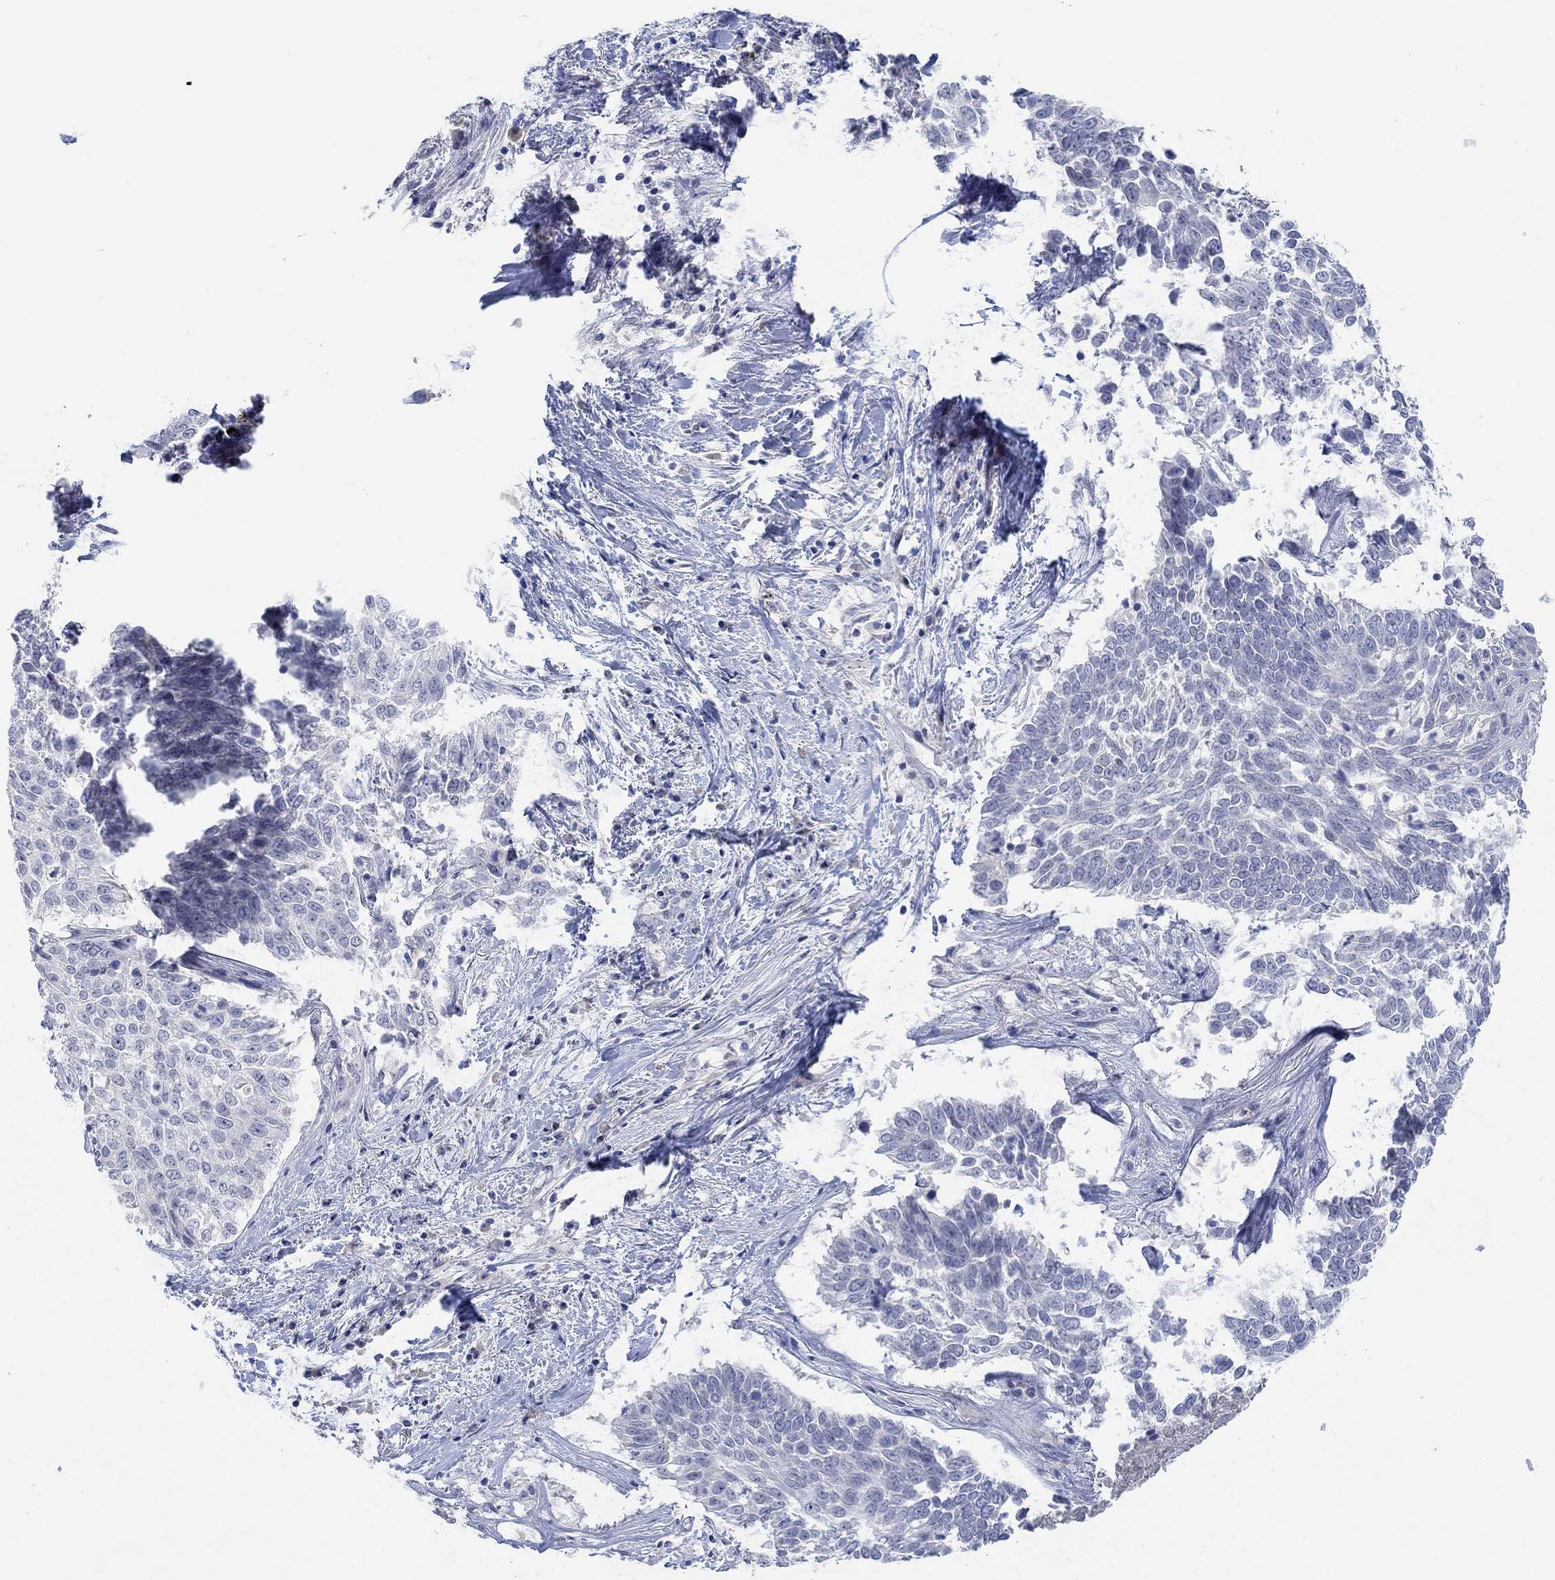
{"staining": {"intensity": "negative", "quantity": "none", "location": "none"}, "tissue": "lung cancer", "cell_type": "Tumor cells", "image_type": "cancer", "snomed": [{"axis": "morphology", "description": "Squamous cell carcinoma, NOS"}, {"axis": "topography", "description": "Lung"}], "caption": "DAB (3,3'-diaminobenzidine) immunohistochemical staining of lung cancer (squamous cell carcinoma) exhibits no significant expression in tumor cells.", "gene": "DLK1", "patient": {"sex": "male", "age": 64}}